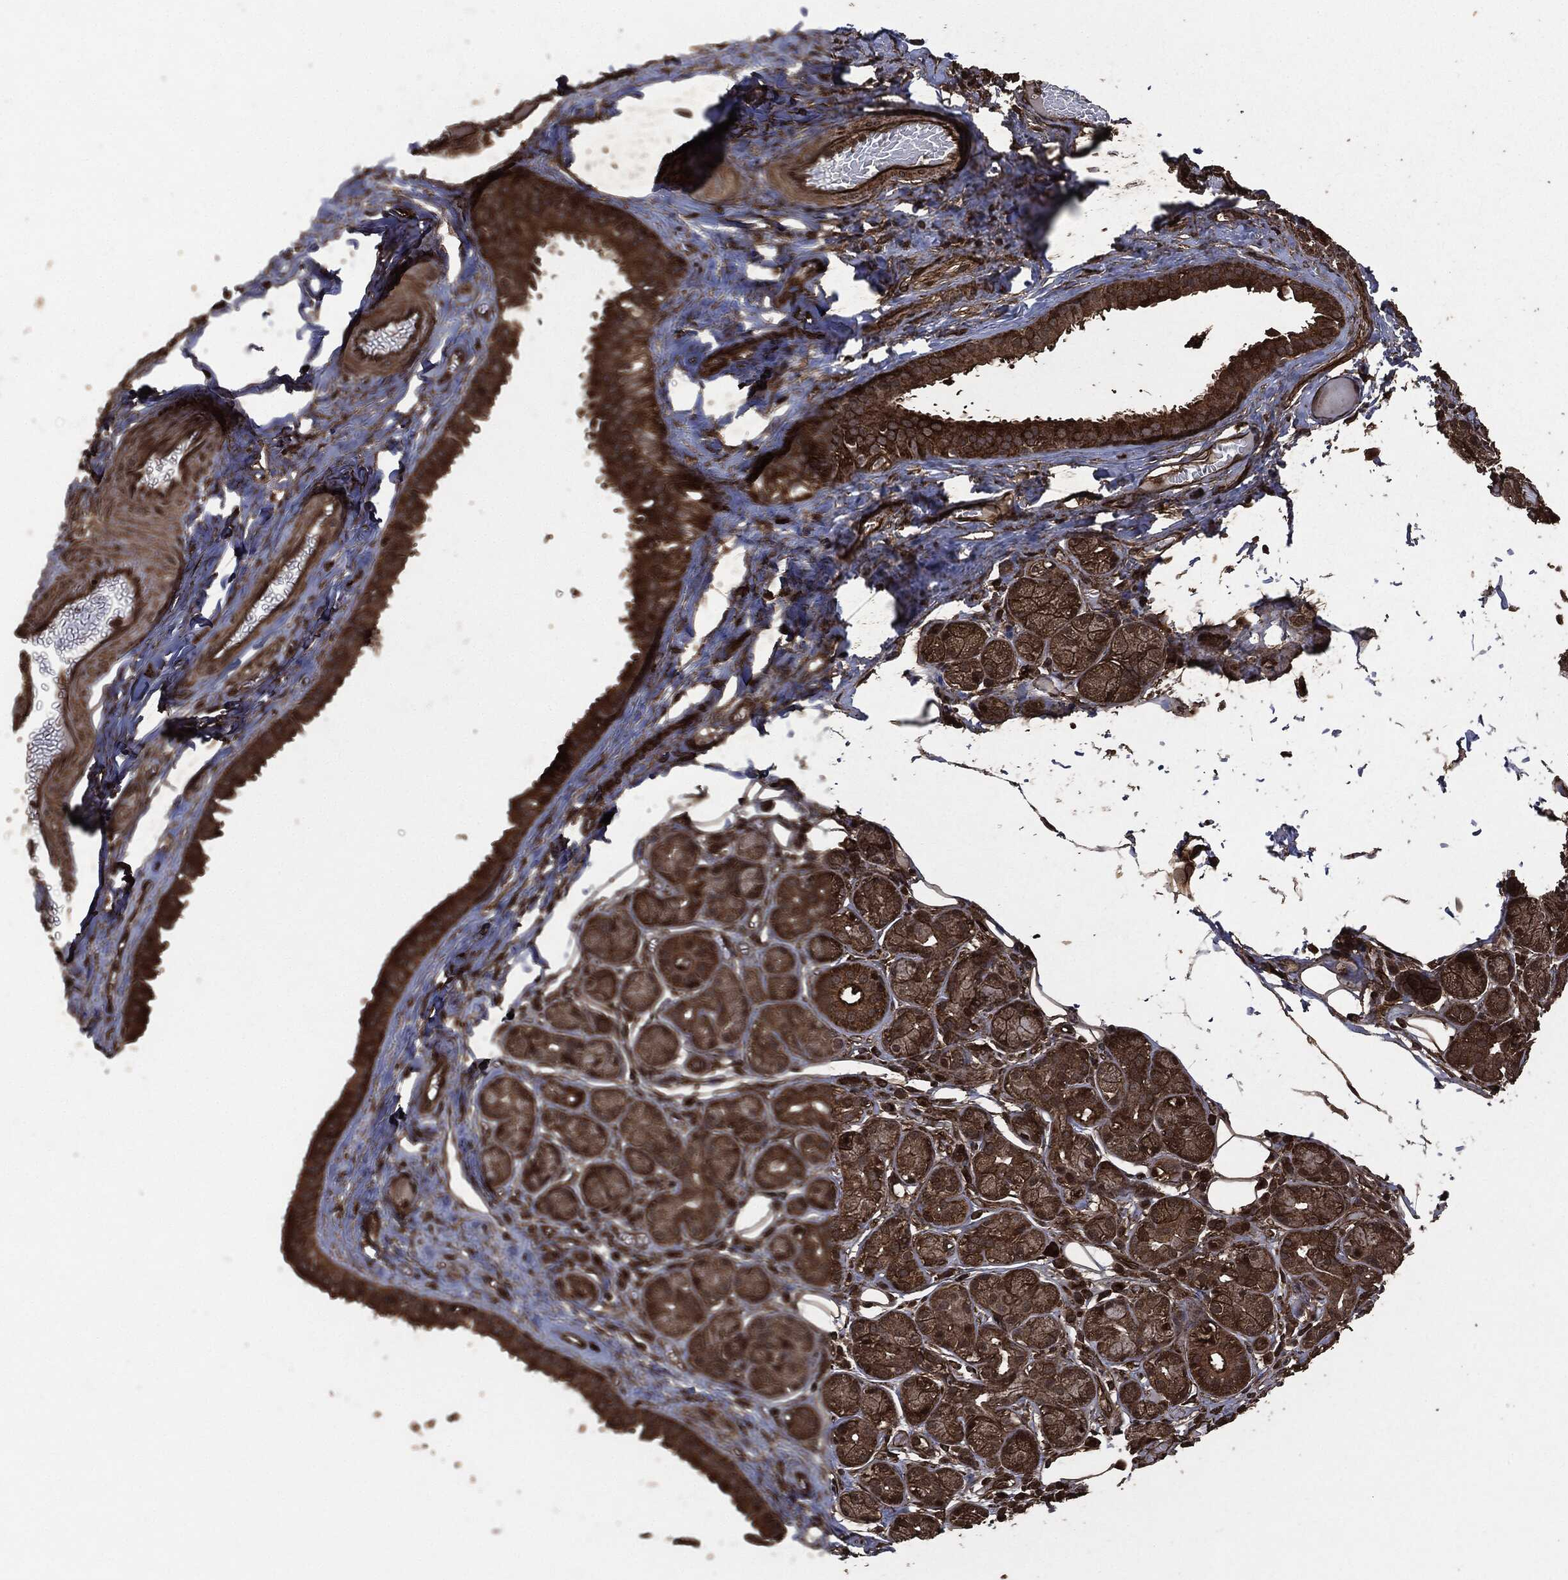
{"staining": {"intensity": "strong", "quantity": "25%-75%", "location": "cytoplasmic/membranous"}, "tissue": "salivary gland", "cell_type": "Glandular cells", "image_type": "normal", "snomed": [{"axis": "morphology", "description": "Normal tissue, NOS"}, {"axis": "topography", "description": "Salivary gland"}], "caption": "Immunohistochemical staining of normal human salivary gland reveals strong cytoplasmic/membranous protein staining in about 25%-75% of glandular cells.", "gene": "HRAS", "patient": {"sex": "male", "age": 71}}